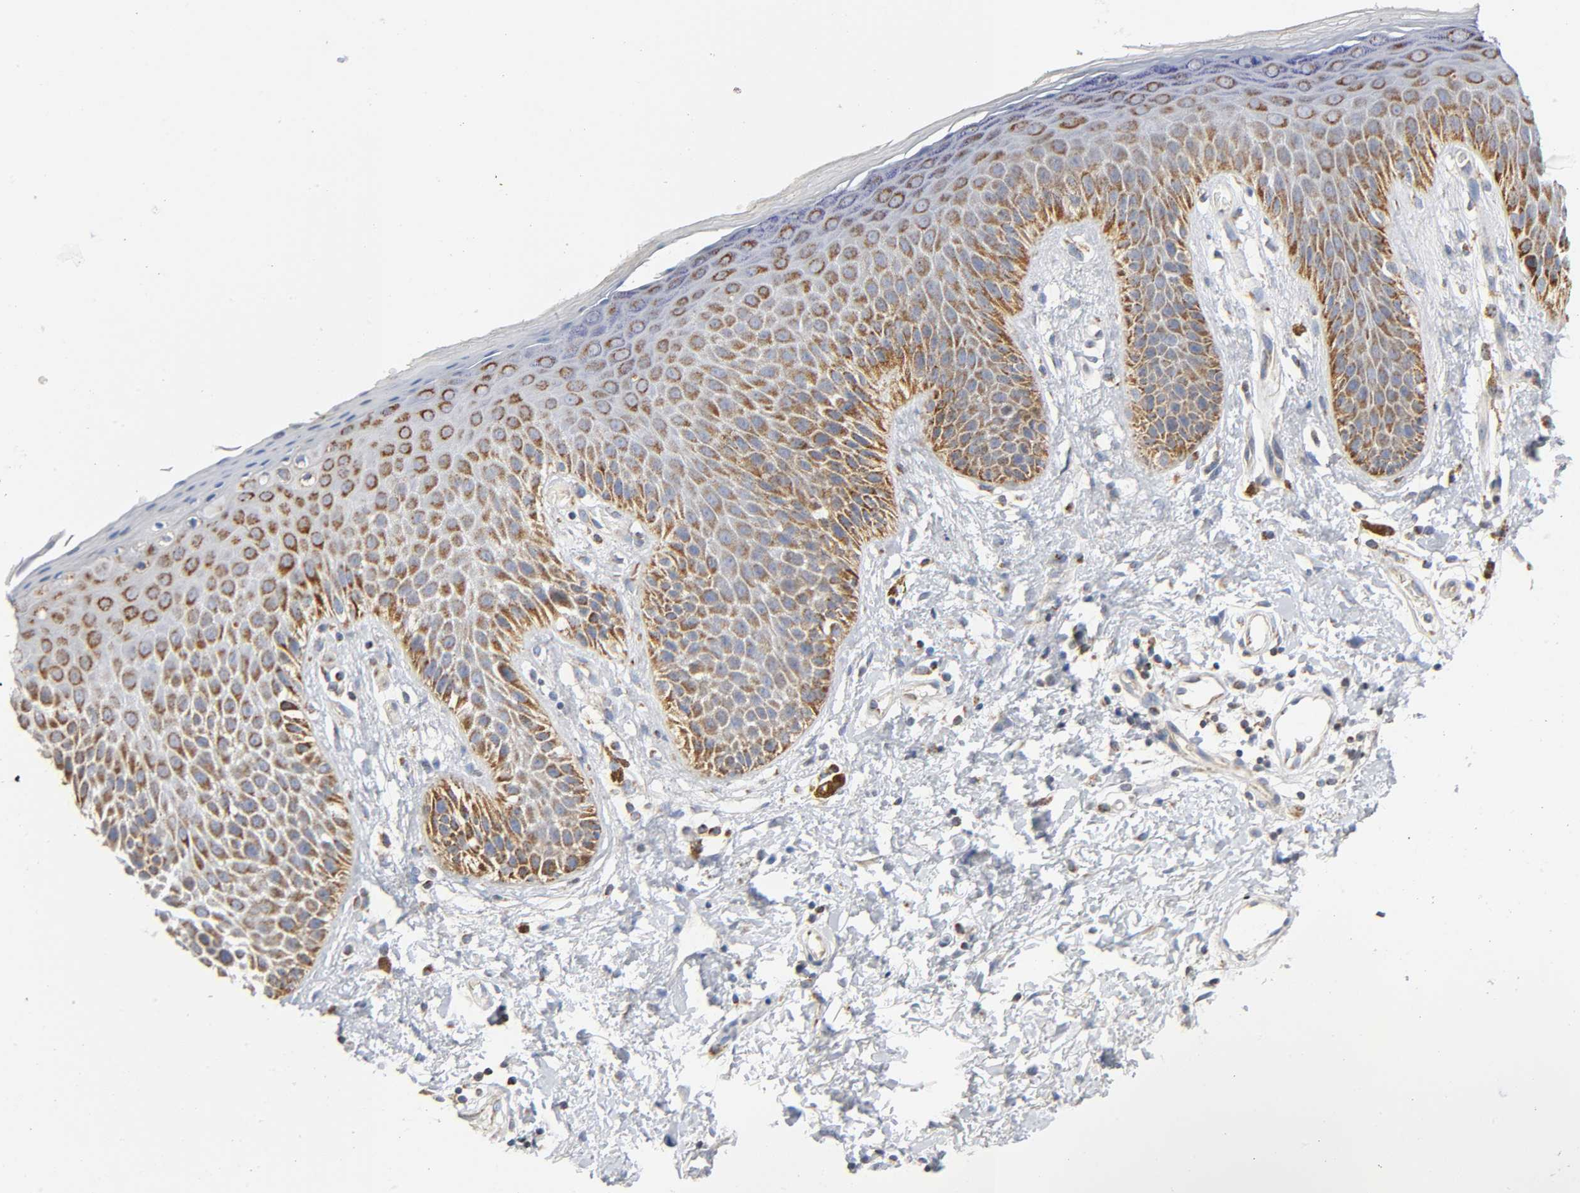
{"staining": {"intensity": "strong", "quantity": ">75%", "location": "cytoplasmic/membranous"}, "tissue": "skin", "cell_type": "Epidermal cells", "image_type": "normal", "snomed": [{"axis": "morphology", "description": "Normal tissue, NOS"}, {"axis": "topography", "description": "Anal"}], "caption": "Epidermal cells show high levels of strong cytoplasmic/membranous staining in about >75% of cells in normal human skin.", "gene": "BAK1", "patient": {"sex": "female", "age": 46}}